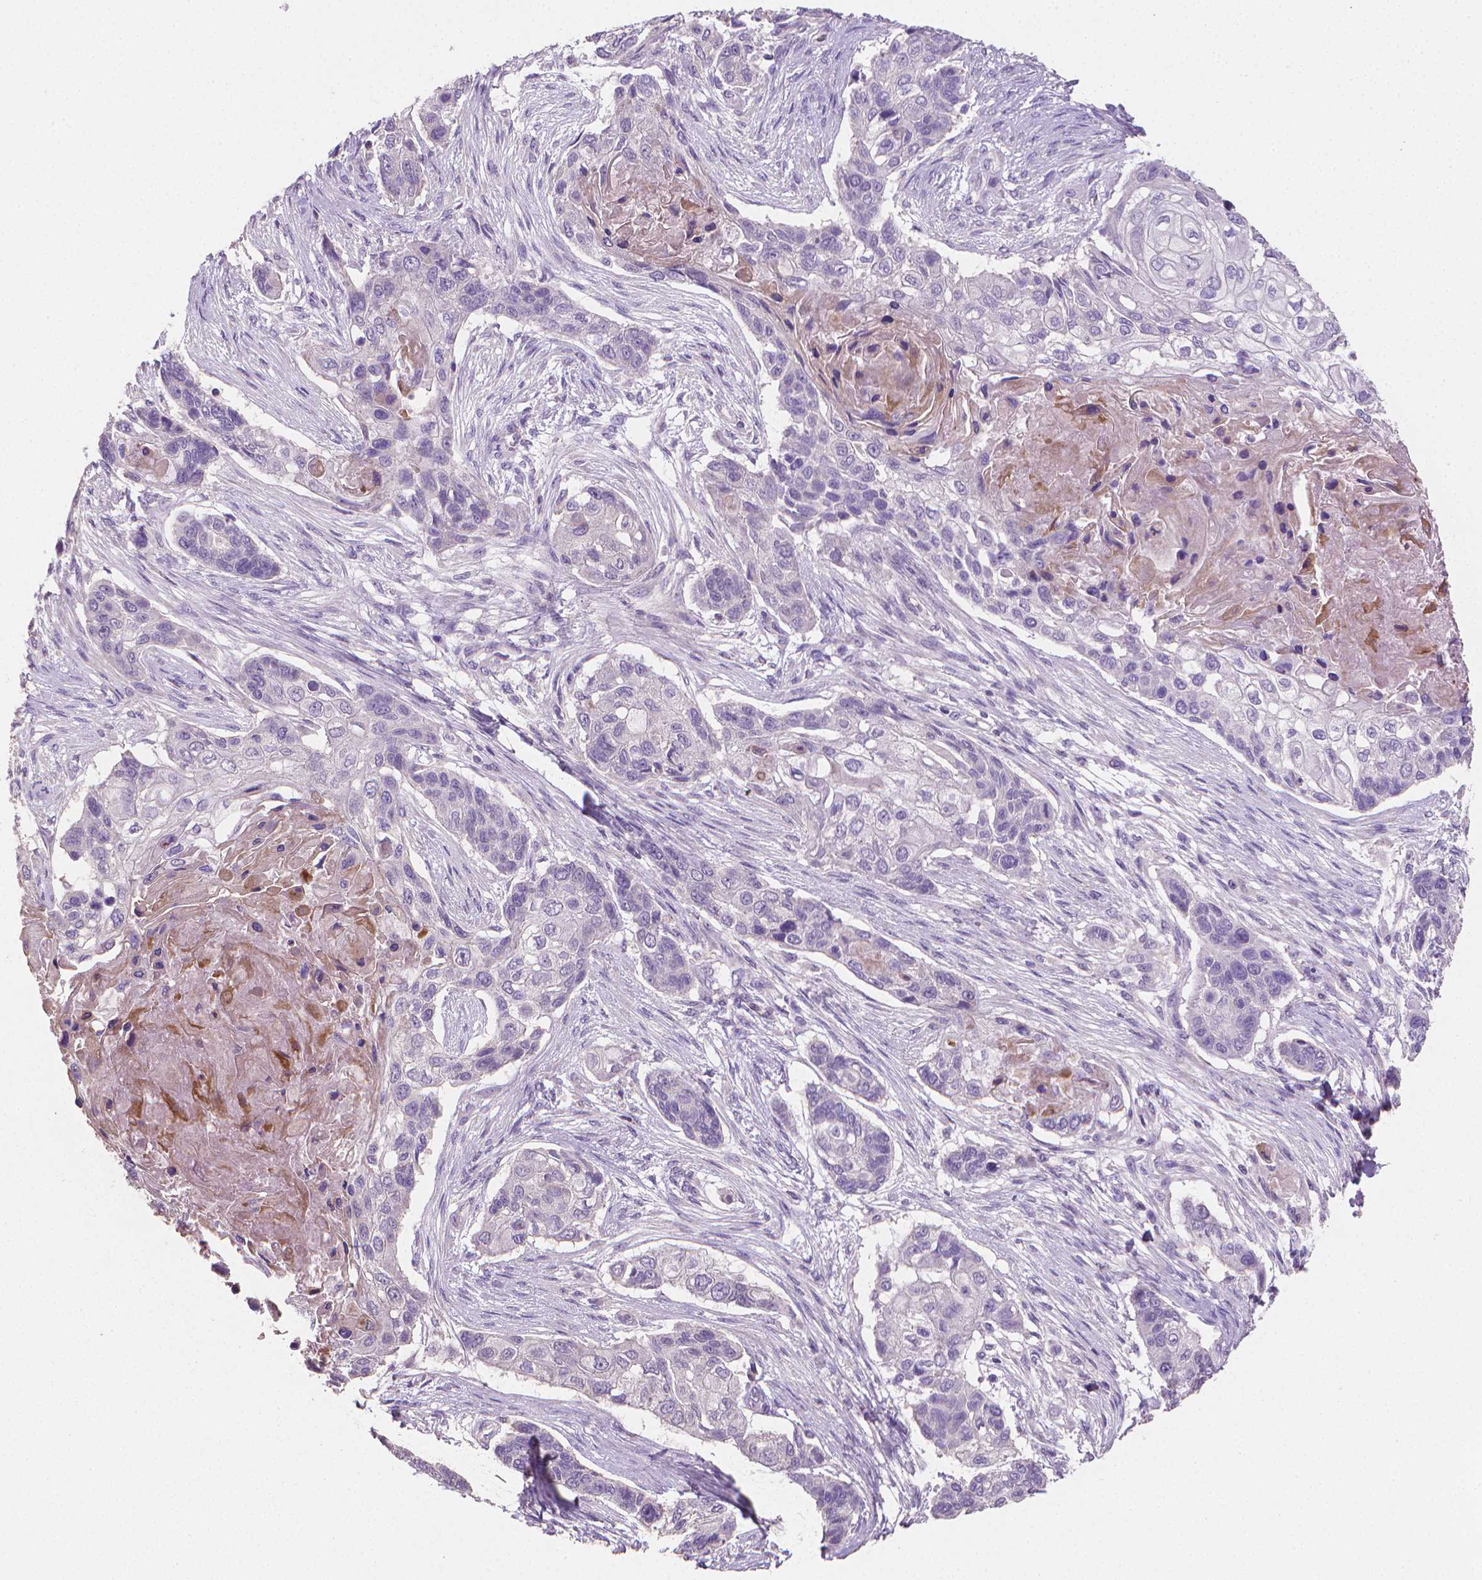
{"staining": {"intensity": "negative", "quantity": "none", "location": "none"}, "tissue": "lung cancer", "cell_type": "Tumor cells", "image_type": "cancer", "snomed": [{"axis": "morphology", "description": "Squamous cell carcinoma, NOS"}, {"axis": "topography", "description": "Lung"}], "caption": "Lung cancer (squamous cell carcinoma) was stained to show a protein in brown. There is no significant expression in tumor cells.", "gene": "CATIP", "patient": {"sex": "male", "age": 69}}